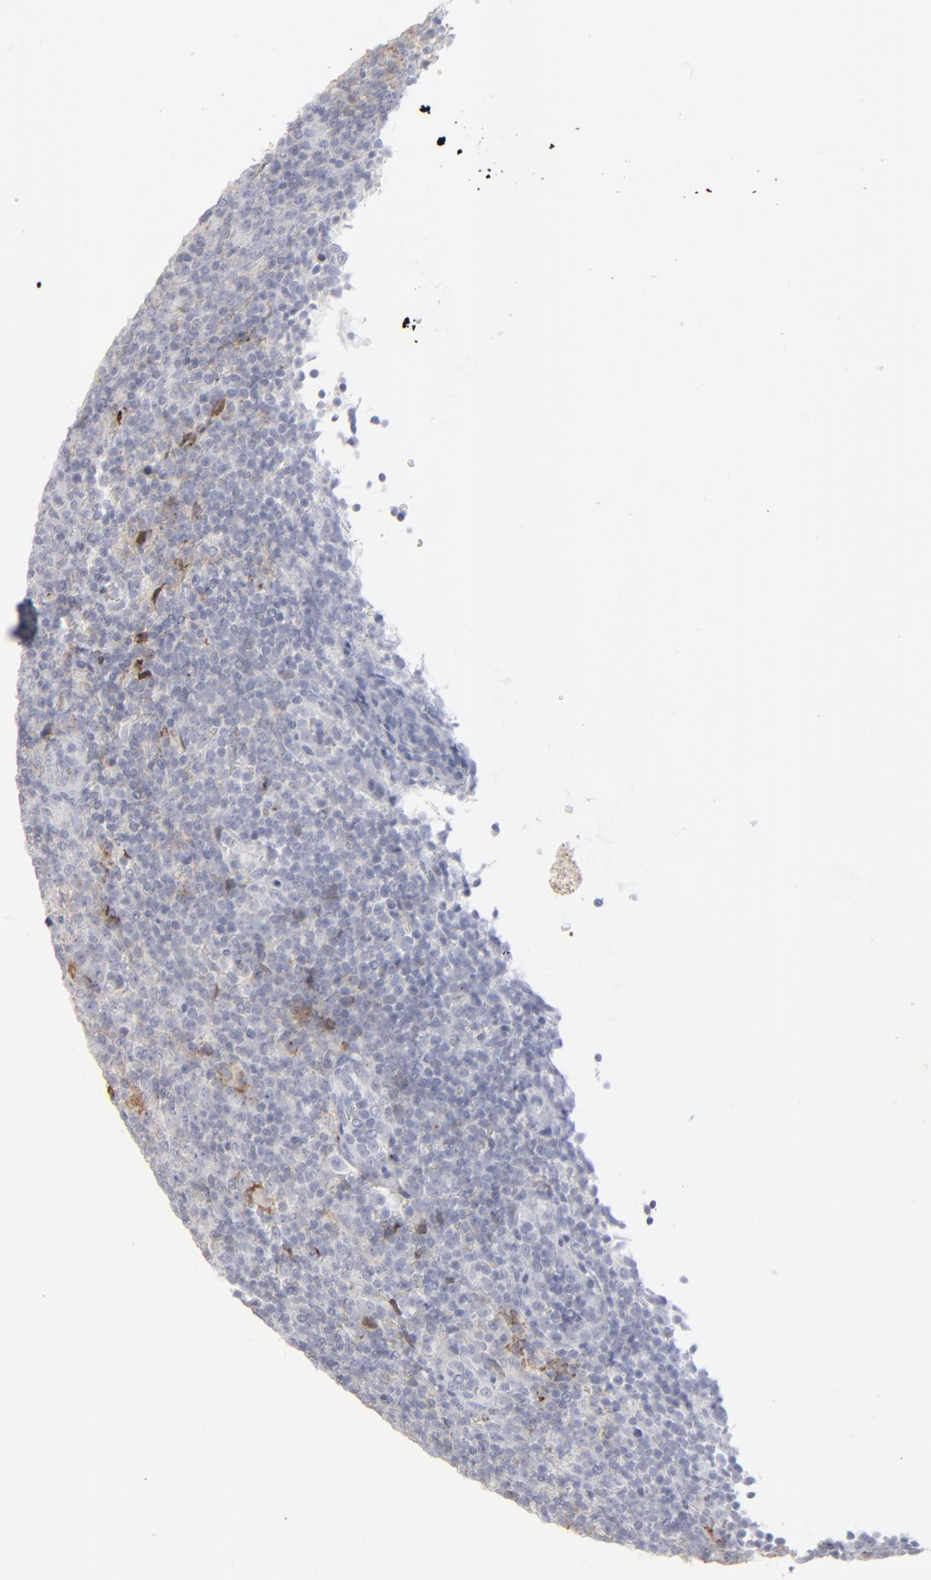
{"staining": {"intensity": "moderate", "quantity": "25%-75%", "location": "cytoplasmic/membranous"}, "tissue": "lymphoma", "cell_type": "Tumor cells", "image_type": "cancer", "snomed": [{"axis": "morphology", "description": "Malignant lymphoma, non-Hodgkin's type, Low grade"}, {"axis": "topography", "description": "Lymph node"}], "caption": "Approximately 25%-75% of tumor cells in malignant lymphoma, non-Hodgkin's type (low-grade) reveal moderate cytoplasmic/membranous protein positivity as visualized by brown immunohistochemical staining.", "gene": "ANXA5", "patient": {"sex": "male", "age": 70}}